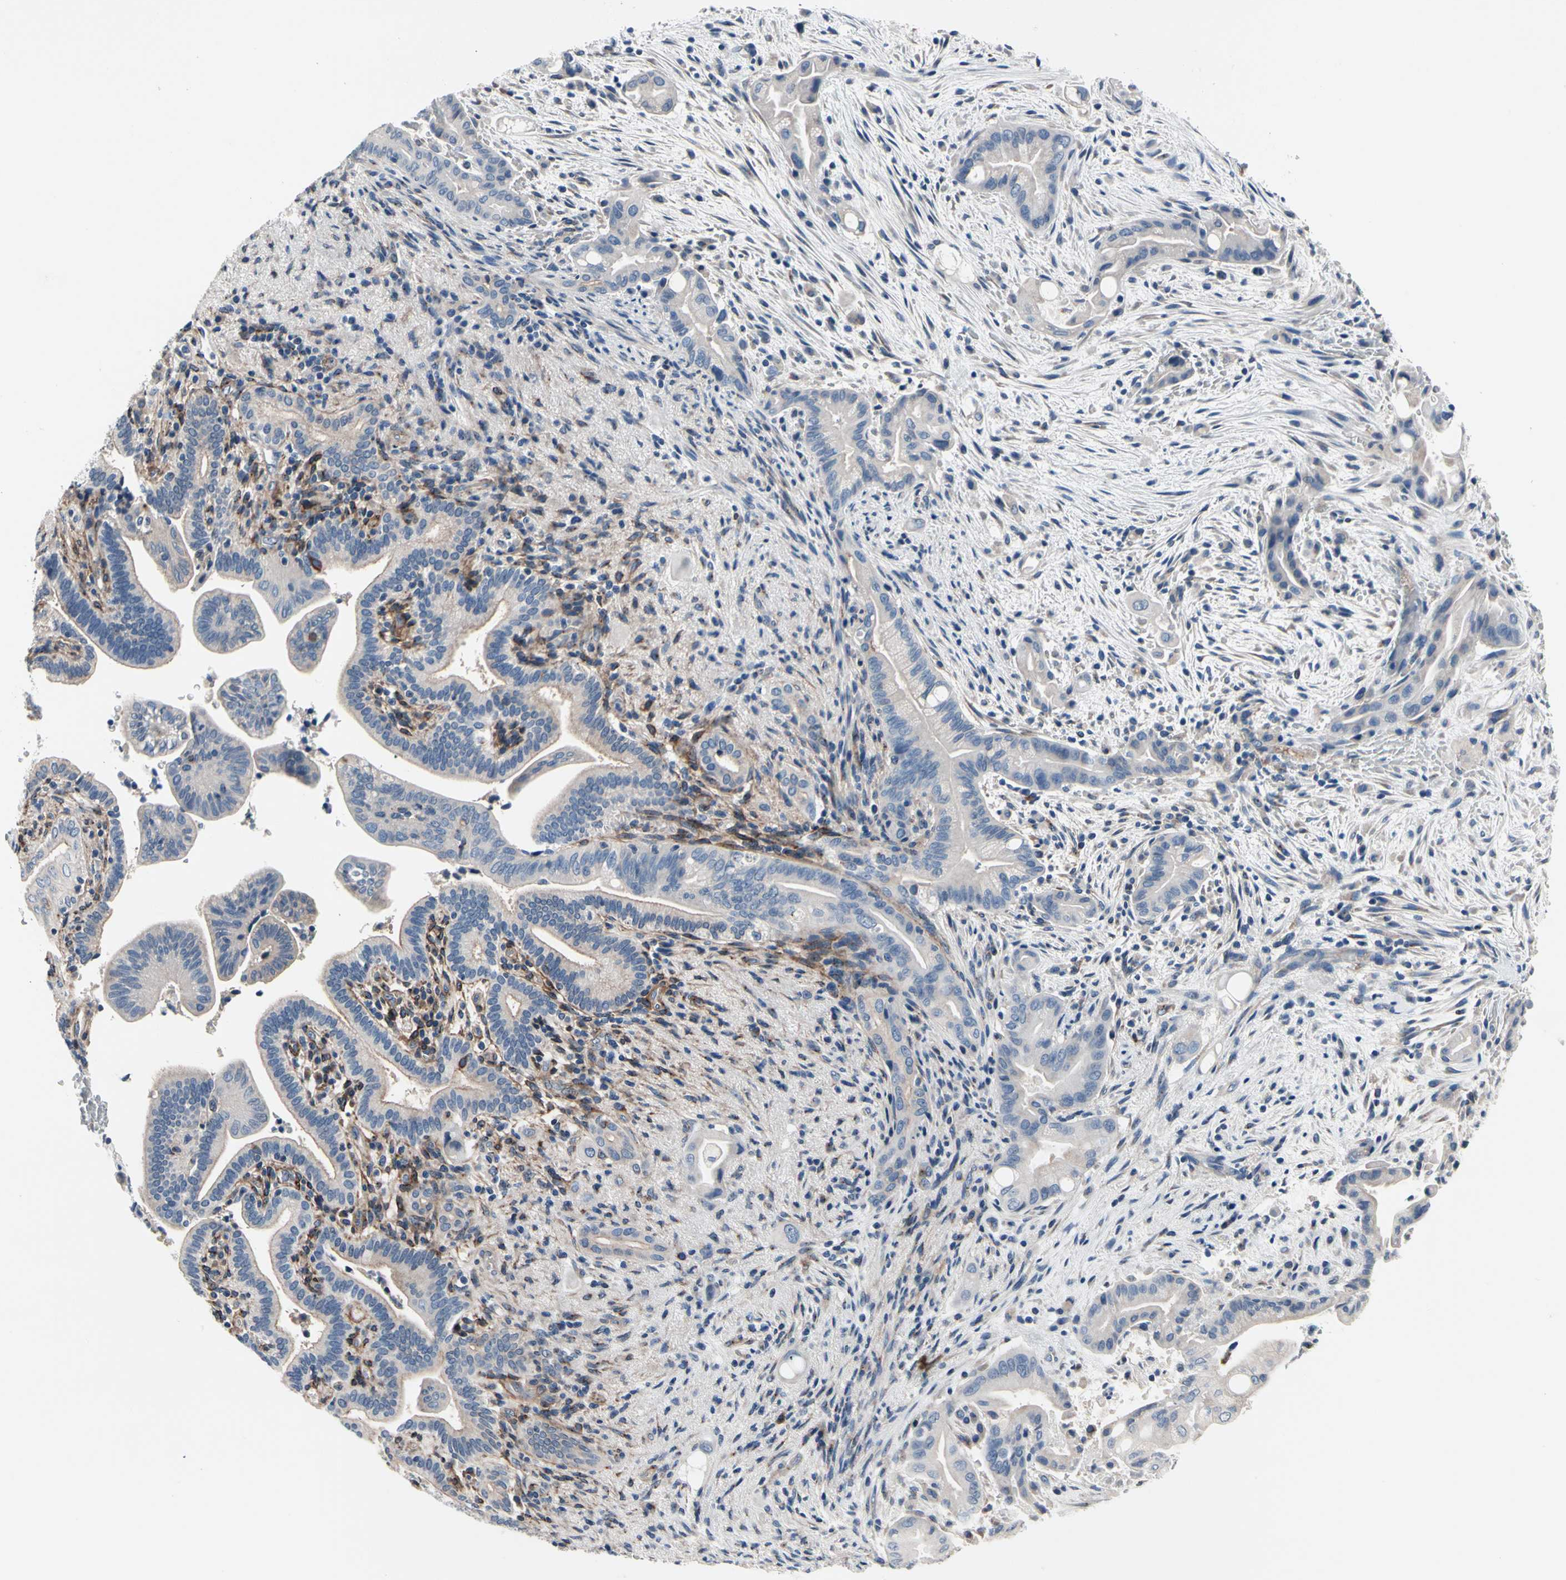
{"staining": {"intensity": "negative", "quantity": "none", "location": "none"}, "tissue": "liver cancer", "cell_type": "Tumor cells", "image_type": "cancer", "snomed": [{"axis": "morphology", "description": "Cholangiocarcinoma"}, {"axis": "topography", "description": "Liver"}], "caption": "Tumor cells are negative for brown protein staining in cholangiocarcinoma (liver).", "gene": "PRKAR2B", "patient": {"sex": "female", "age": 68}}